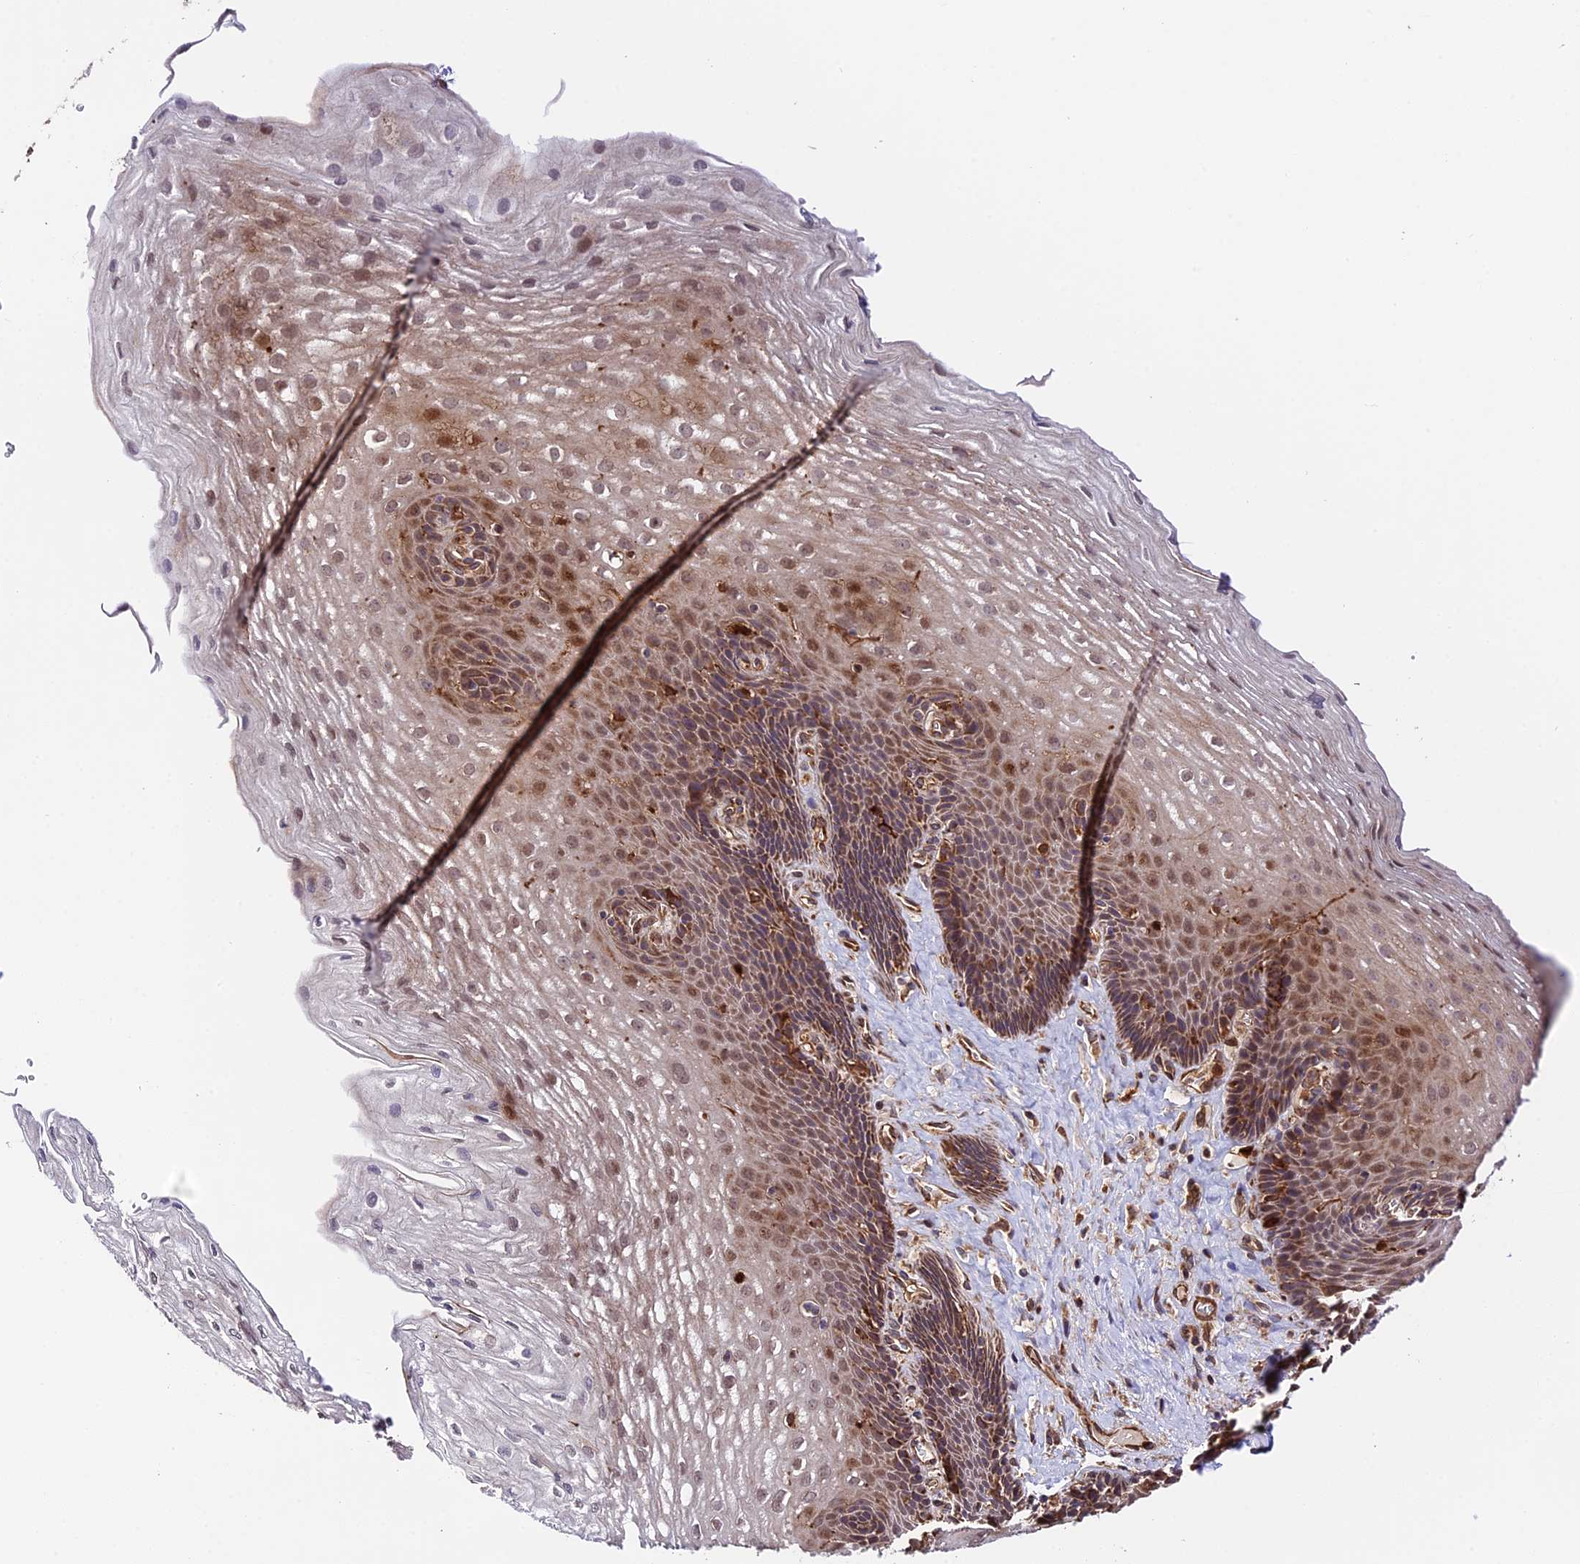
{"staining": {"intensity": "moderate", "quantity": "25%-75%", "location": "cytoplasmic/membranous"}, "tissue": "esophagus", "cell_type": "Squamous epithelial cells", "image_type": "normal", "snomed": [{"axis": "morphology", "description": "Normal tissue, NOS"}, {"axis": "topography", "description": "Esophagus"}], "caption": "Protein expression analysis of normal esophagus exhibits moderate cytoplasmic/membranous staining in approximately 25%-75% of squamous epithelial cells.", "gene": "HERPUD1", "patient": {"sex": "female", "age": 66}}